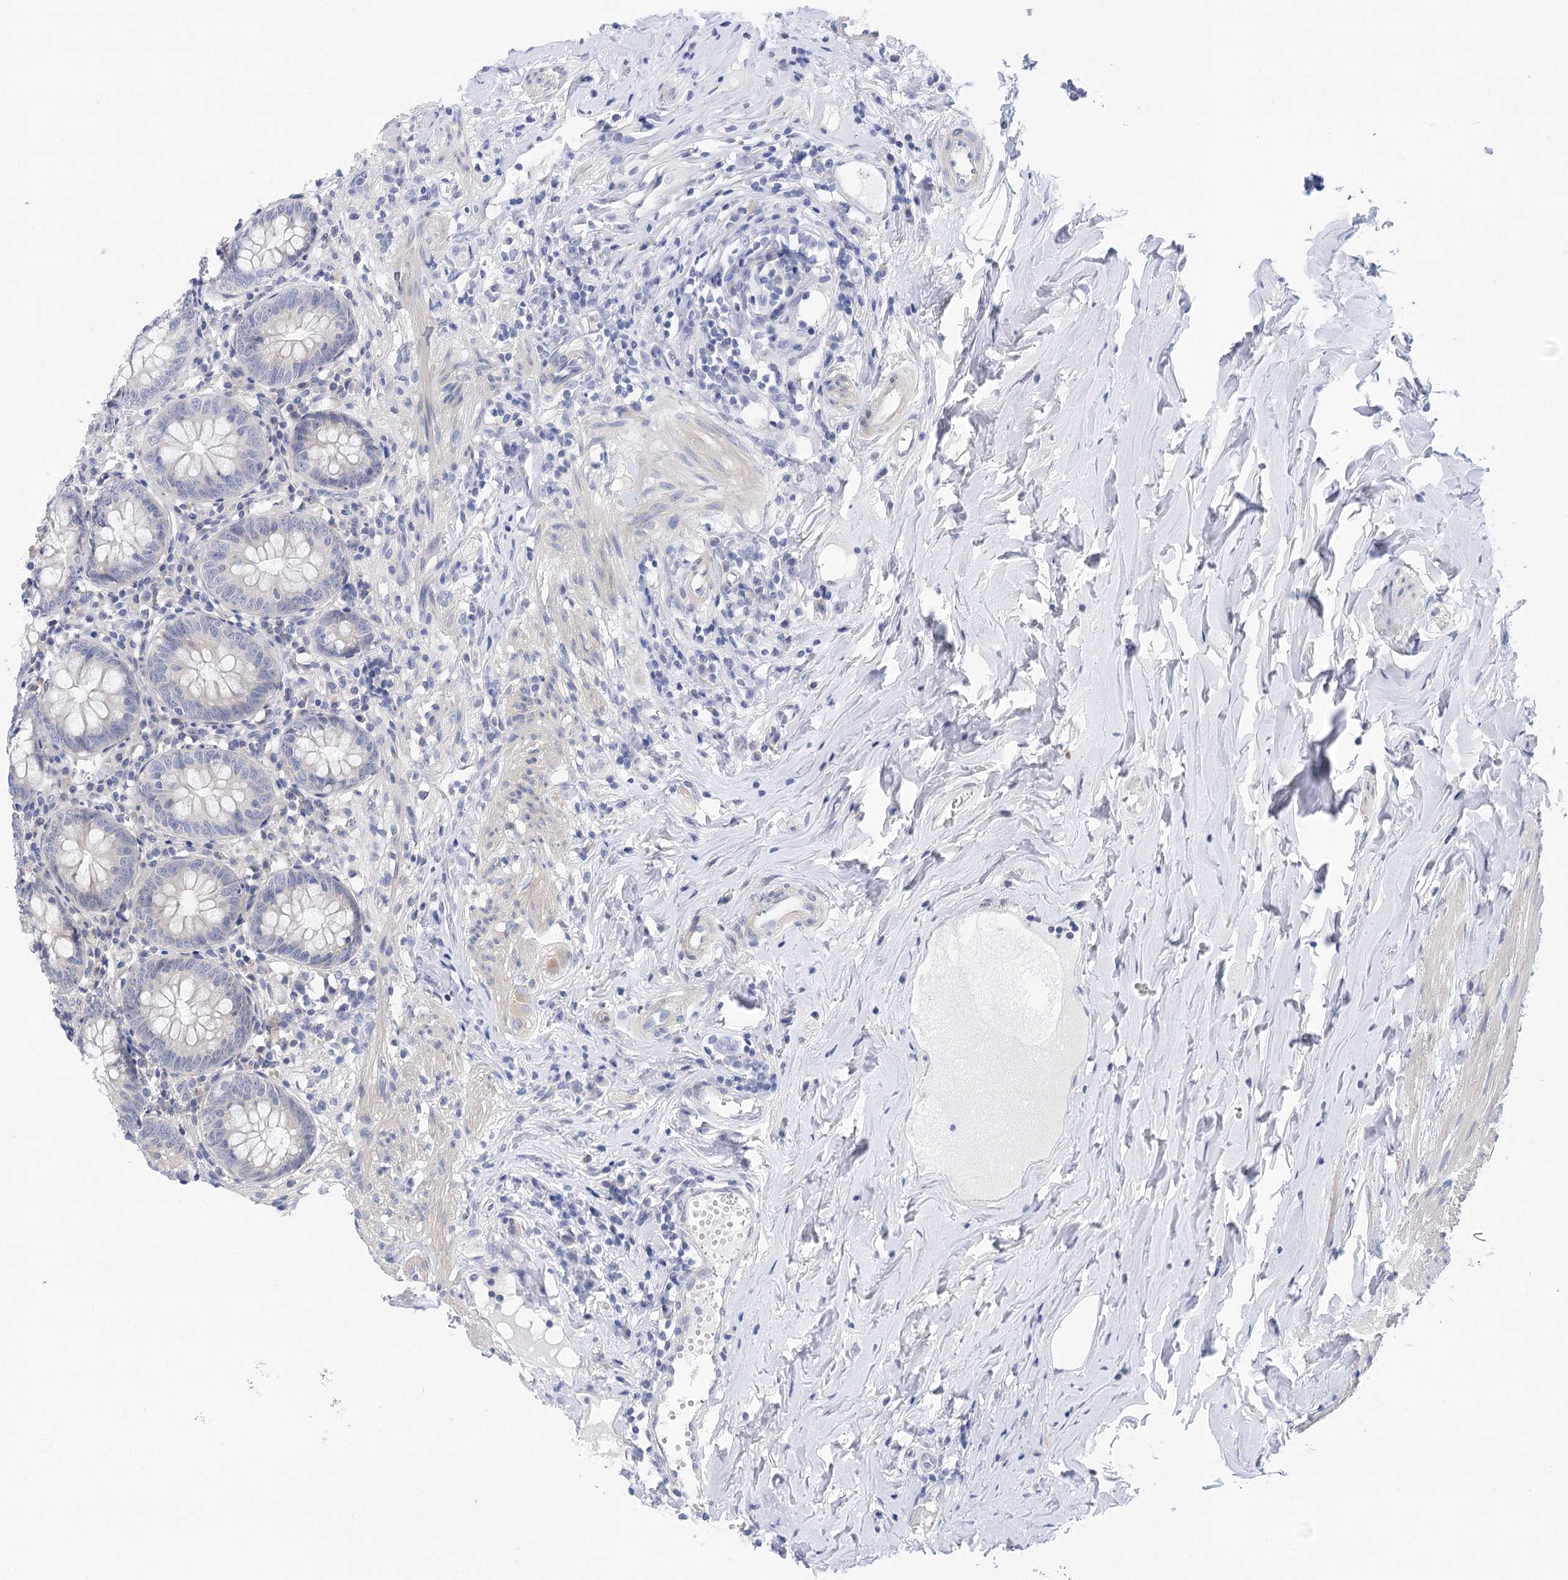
{"staining": {"intensity": "negative", "quantity": "none", "location": "none"}, "tissue": "appendix", "cell_type": "Glandular cells", "image_type": "normal", "snomed": [{"axis": "morphology", "description": "Normal tissue, NOS"}, {"axis": "topography", "description": "Appendix"}], "caption": "Human appendix stained for a protein using IHC exhibits no expression in glandular cells.", "gene": "LALBA", "patient": {"sex": "female", "age": 54}}